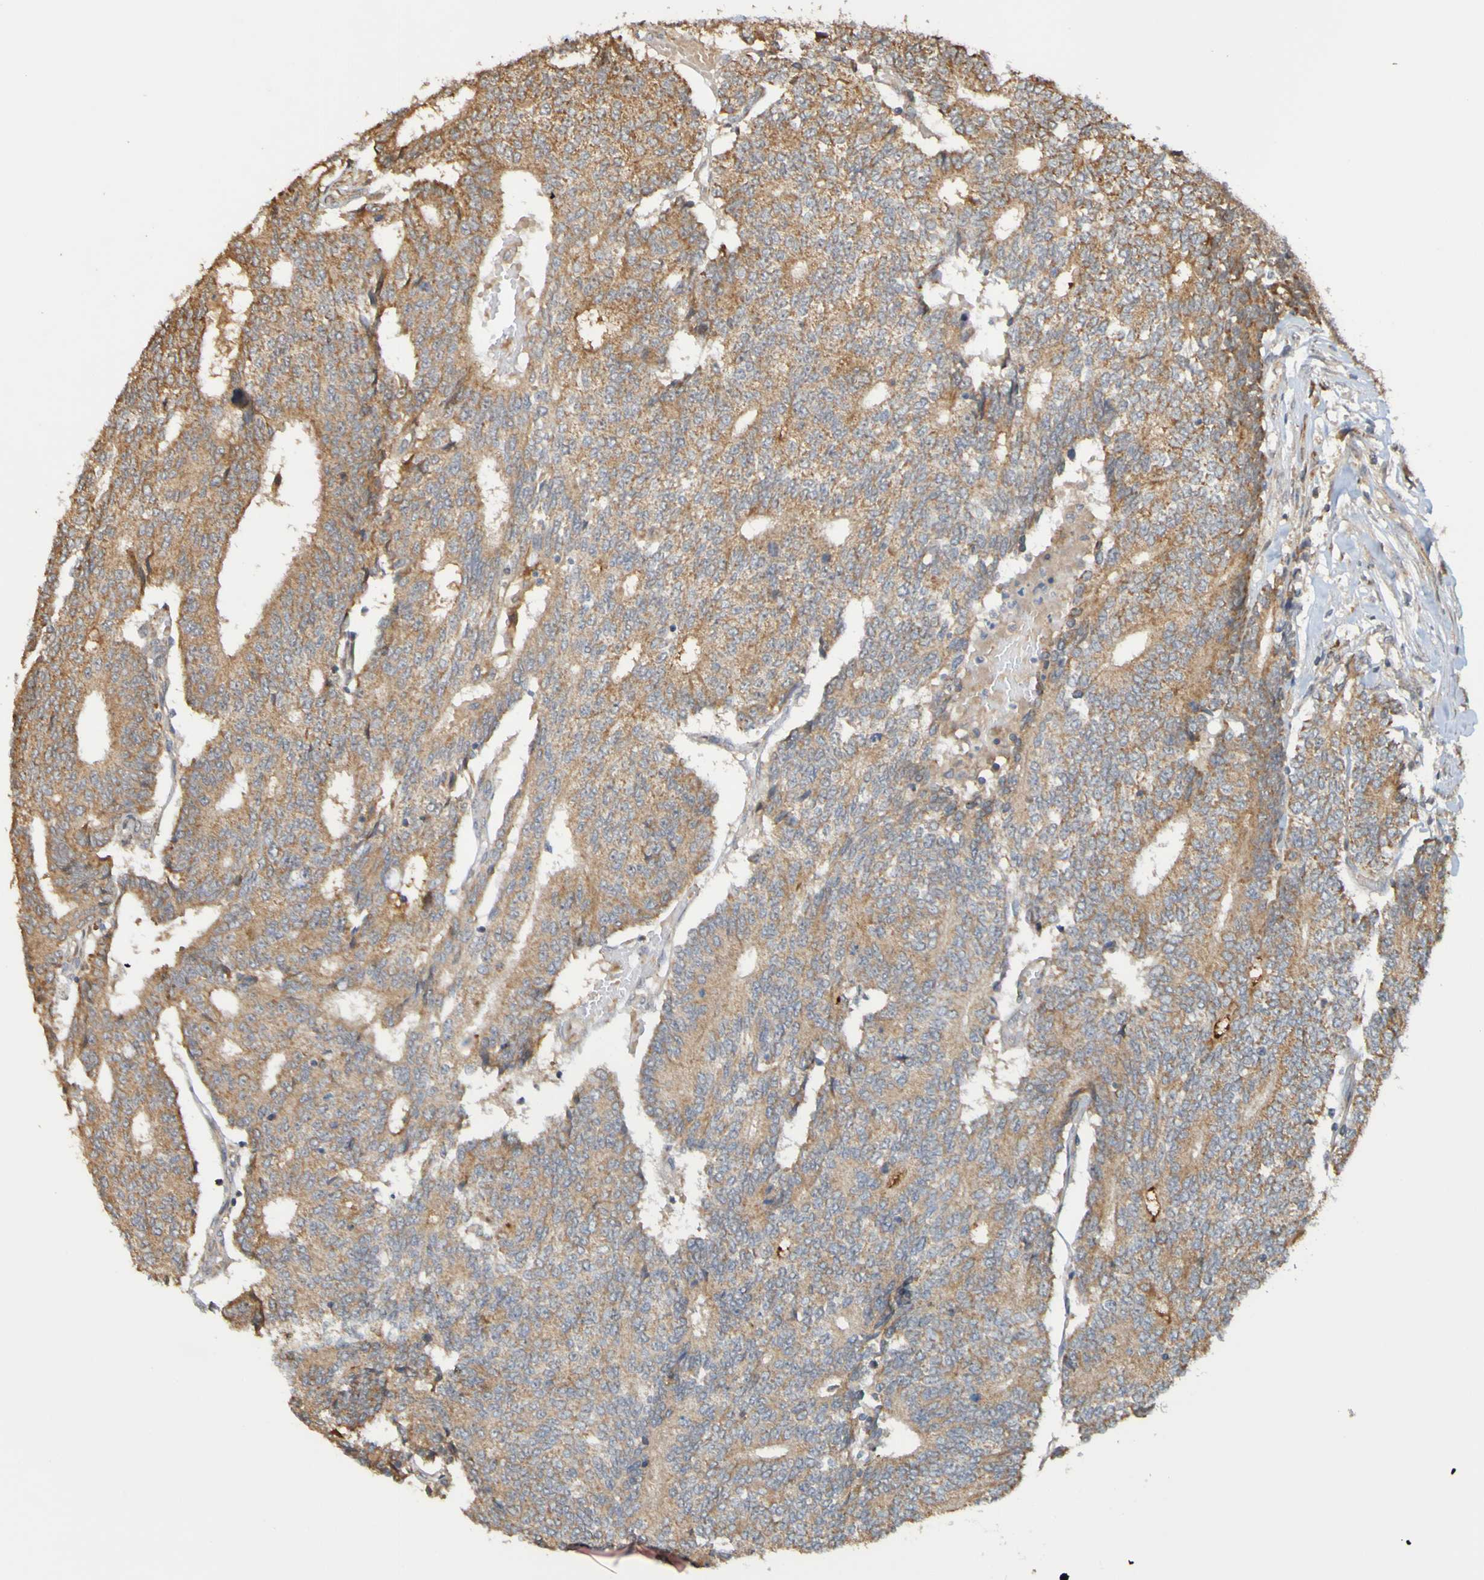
{"staining": {"intensity": "moderate", "quantity": ">75%", "location": "cytoplasmic/membranous"}, "tissue": "prostate cancer", "cell_type": "Tumor cells", "image_type": "cancer", "snomed": [{"axis": "morphology", "description": "Normal tissue, NOS"}, {"axis": "morphology", "description": "Adenocarcinoma, High grade"}, {"axis": "topography", "description": "Prostate"}, {"axis": "topography", "description": "Seminal veicle"}], "caption": "Prostate high-grade adenocarcinoma stained for a protein exhibits moderate cytoplasmic/membranous positivity in tumor cells.", "gene": "TMBIM1", "patient": {"sex": "male", "age": 55}}